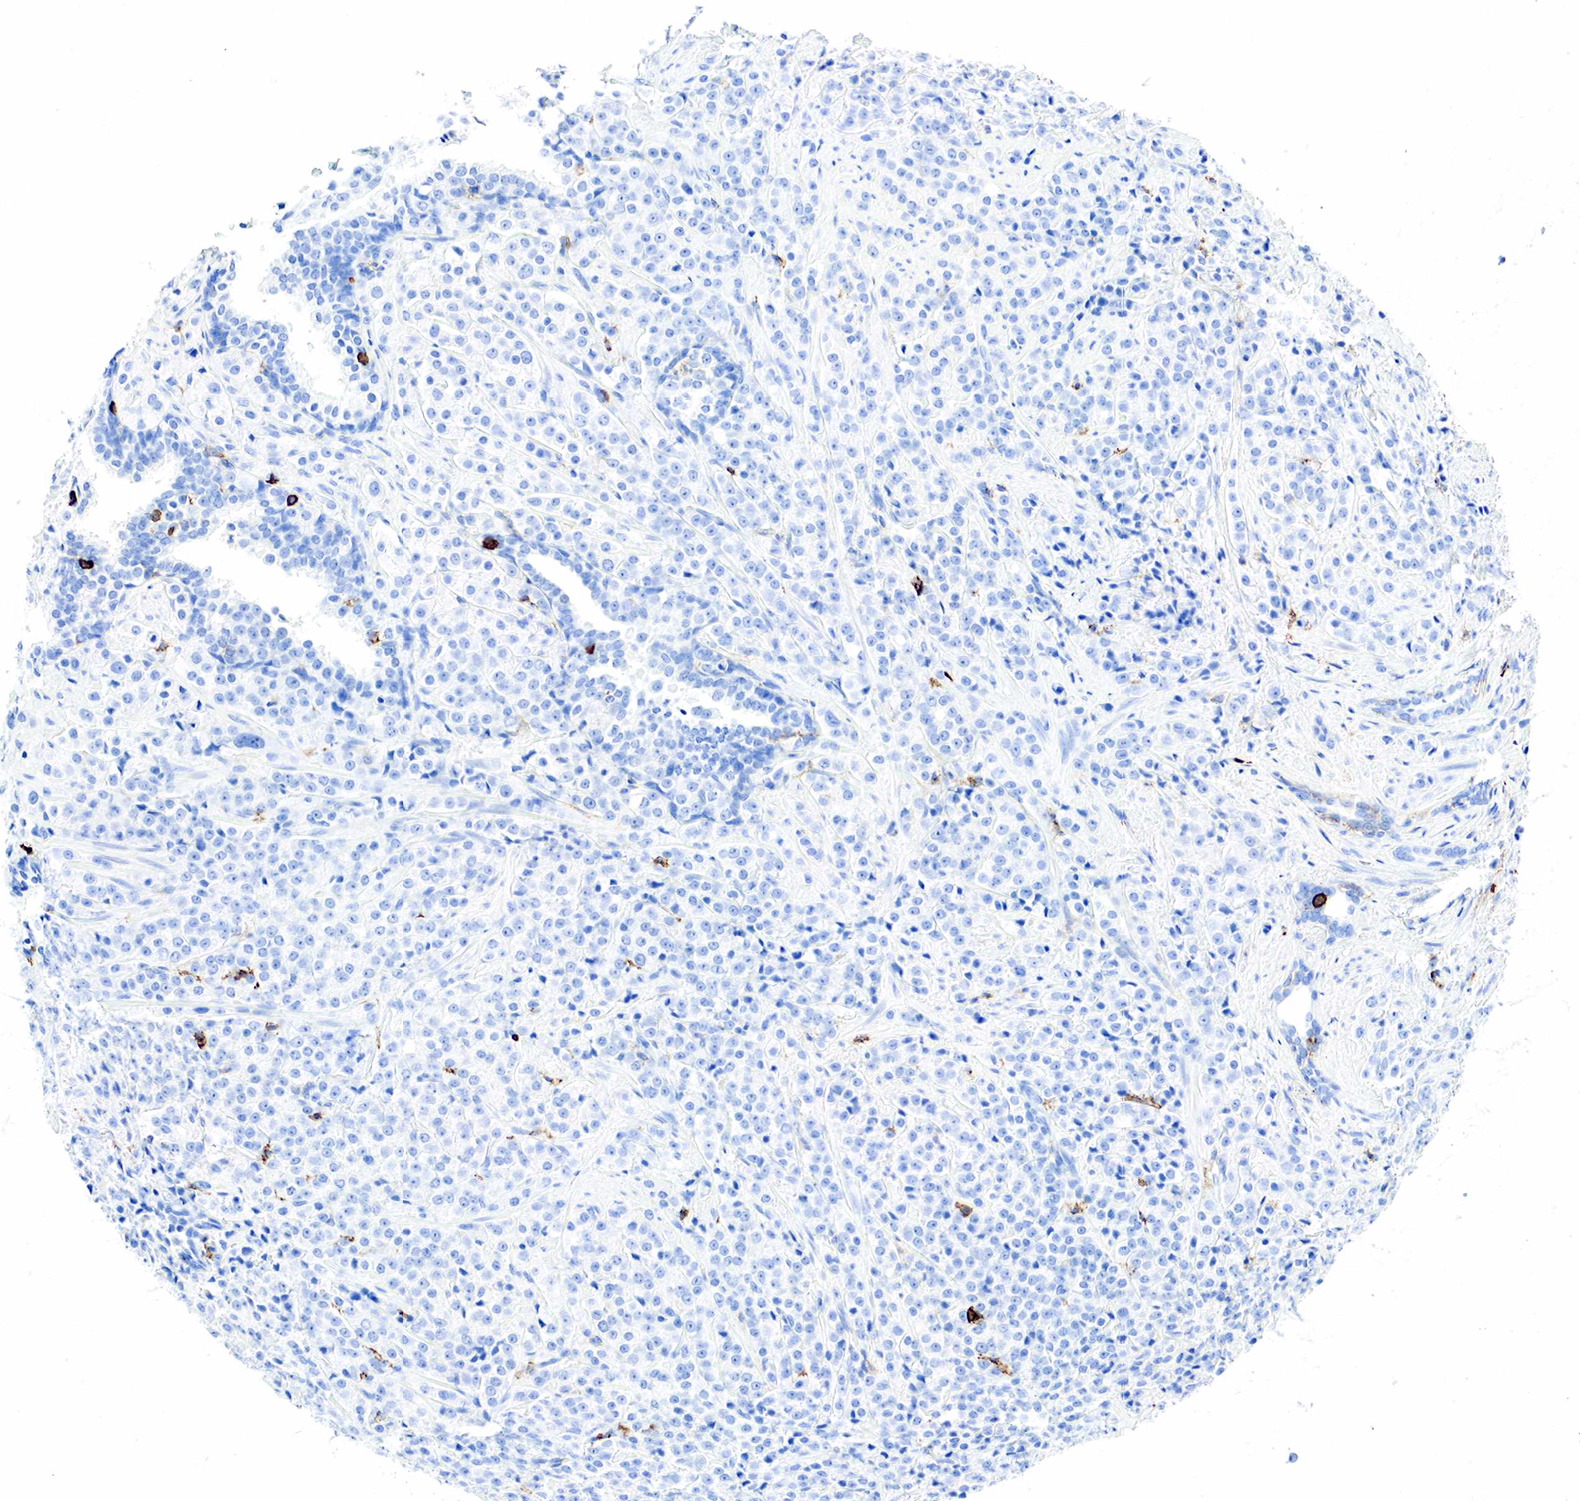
{"staining": {"intensity": "negative", "quantity": "none", "location": "none"}, "tissue": "prostate cancer", "cell_type": "Tumor cells", "image_type": "cancer", "snomed": [{"axis": "morphology", "description": "Adenocarcinoma, Medium grade"}, {"axis": "topography", "description": "Prostate"}], "caption": "This photomicrograph is of prostate cancer (adenocarcinoma (medium-grade)) stained with immunohistochemistry (IHC) to label a protein in brown with the nuclei are counter-stained blue. There is no staining in tumor cells.", "gene": "PTPRC", "patient": {"sex": "male", "age": 70}}